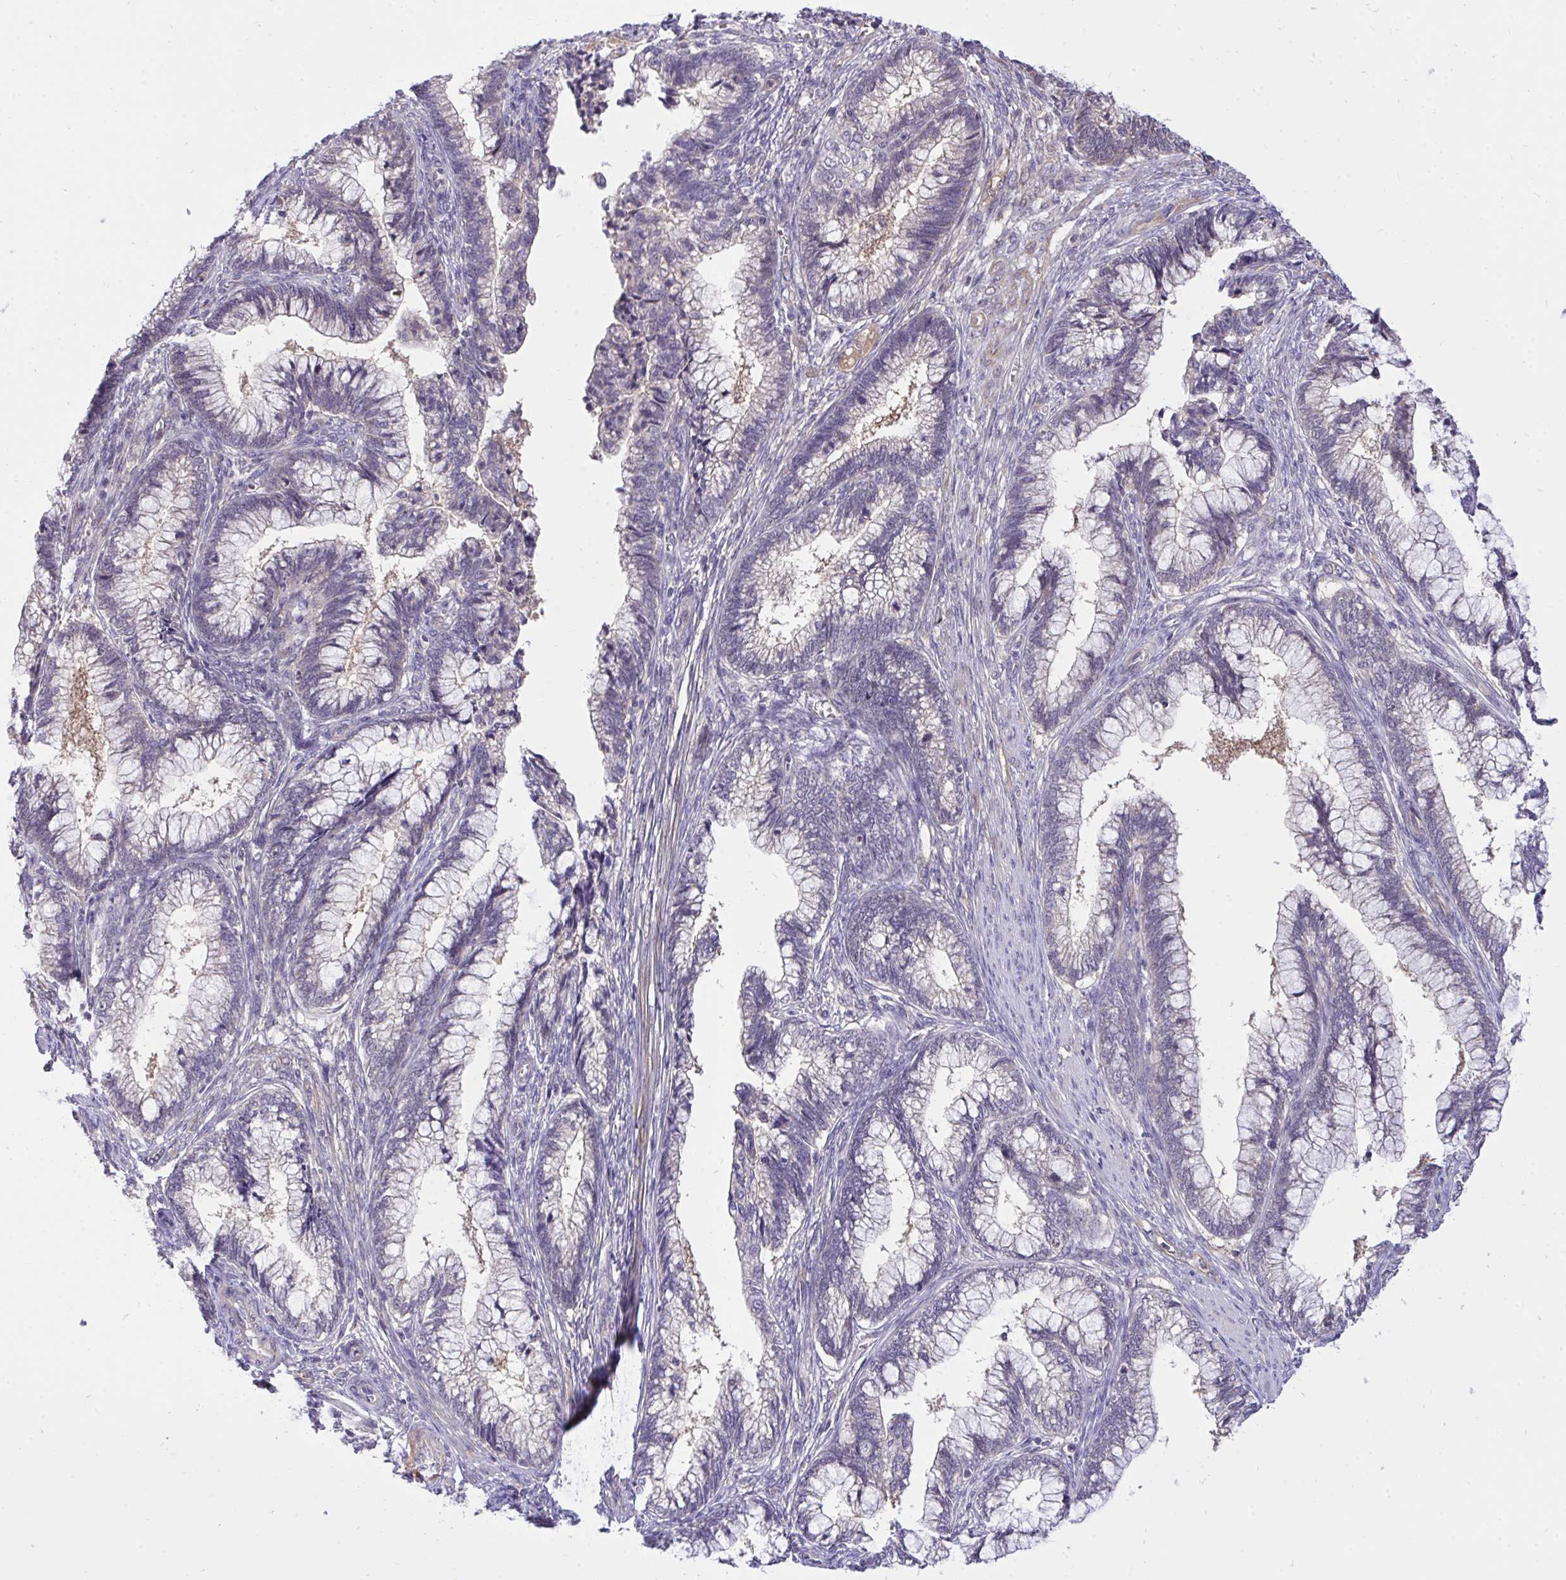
{"staining": {"intensity": "weak", "quantity": "<25%", "location": "cytoplasmic/membranous"}, "tissue": "cervical cancer", "cell_type": "Tumor cells", "image_type": "cancer", "snomed": [{"axis": "morphology", "description": "Adenocarcinoma, NOS"}, {"axis": "topography", "description": "Cervix"}], "caption": "Tumor cells show no significant expression in cervical cancer (adenocarcinoma). (DAB (3,3'-diaminobenzidine) immunohistochemistry, high magnification).", "gene": "C19orf54", "patient": {"sex": "female", "age": 44}}